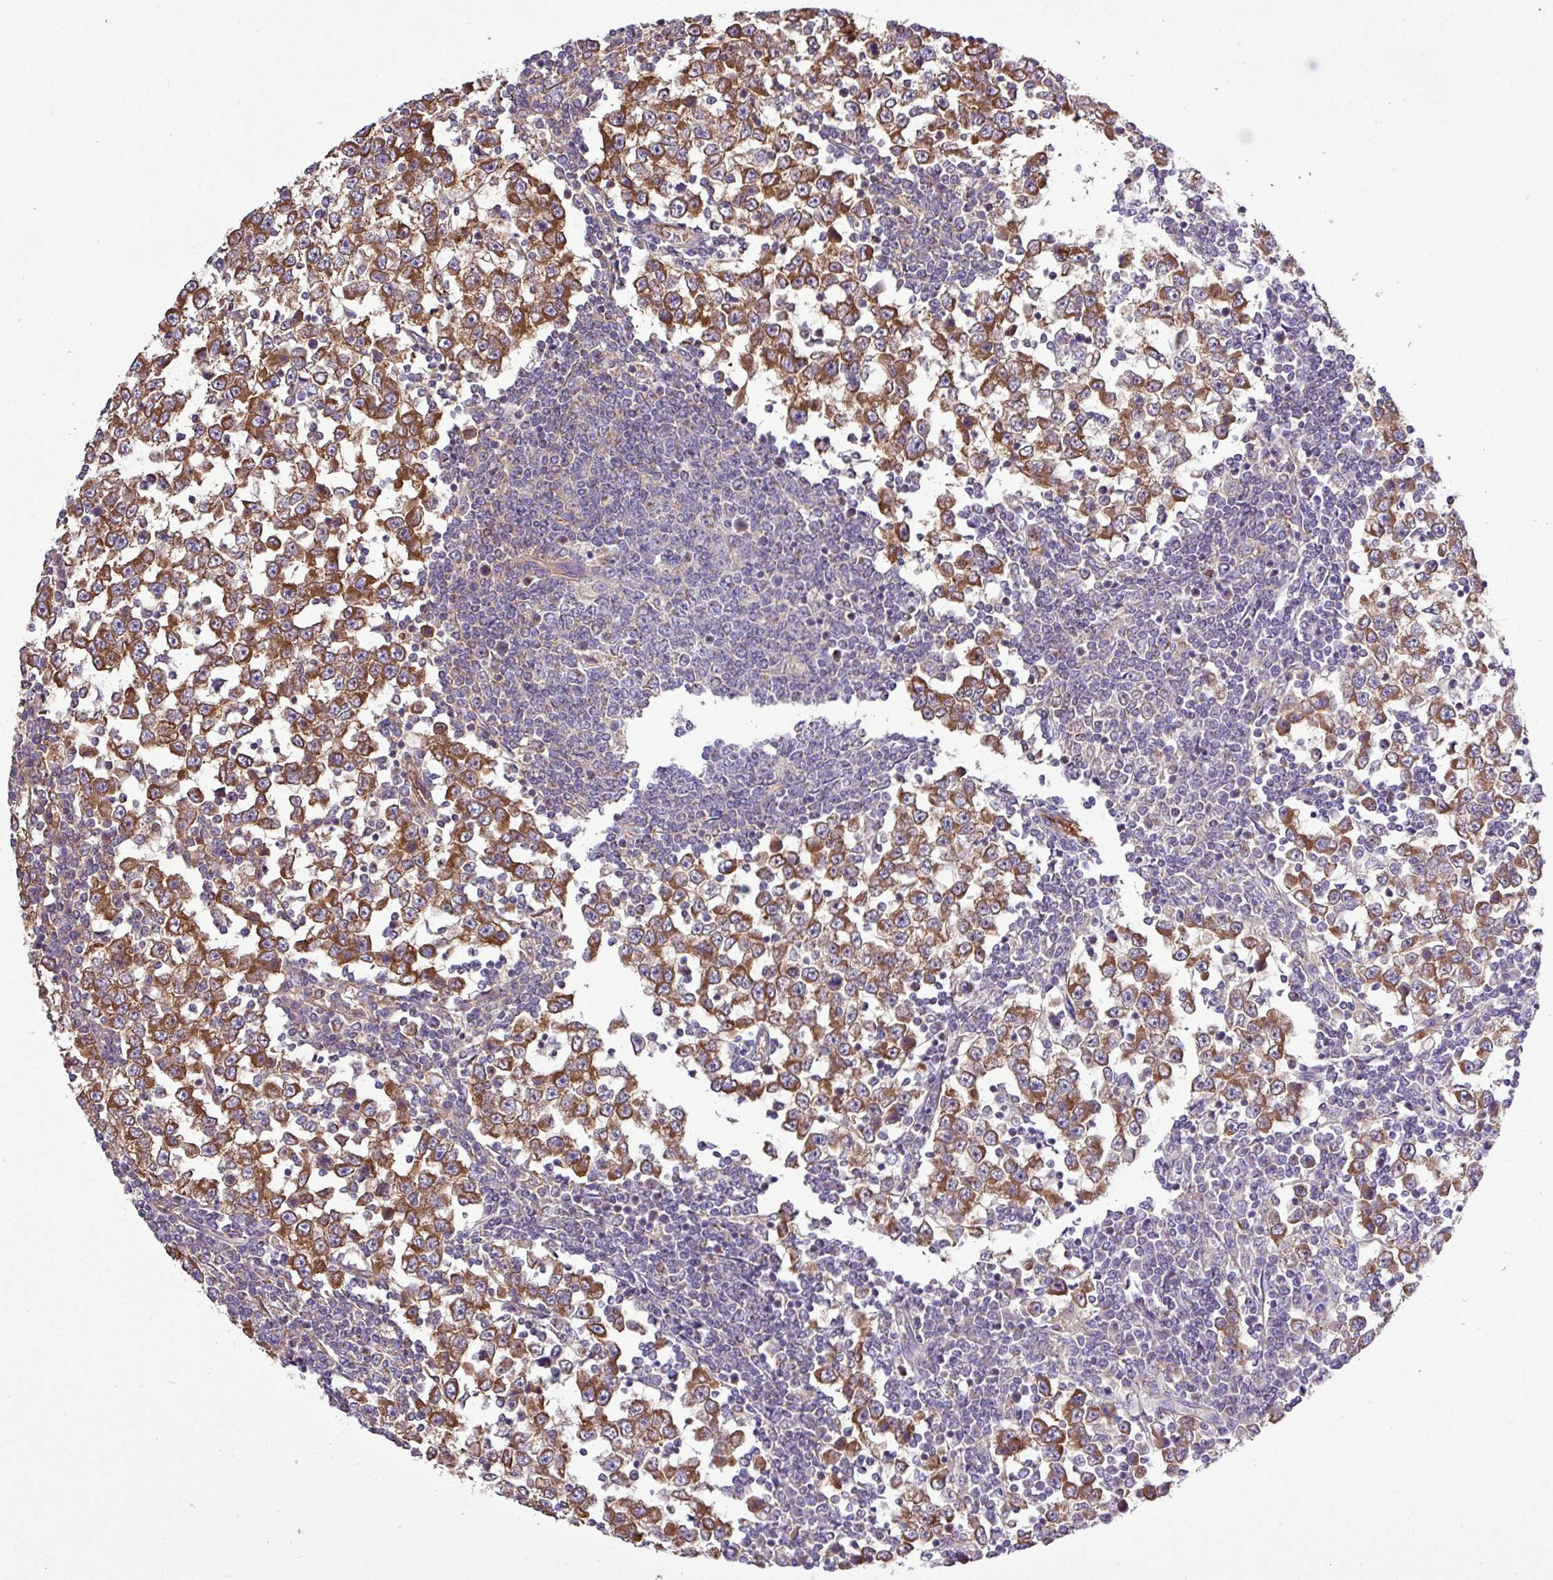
{"staining": {"intensity": "strong", "quantity": ">75%", "location": "cytoplasmic/membranous"}, "tissue": "testis cancer", "cell_type": "Tumor cells", "image_type": "cancer", "snomed": [{"axis": "morphology", "description": "Seminoma, NOS"}, {"axis": "topography", "description": "Testis"}], "caption": "Tumor cells exhibit high levels of strong cytoplasmic/membranous expression in approximately >75% of cells in testis cancer (seminoma).", "gene": "CWH43", "patient": {"sex": "male", "age": 65}}